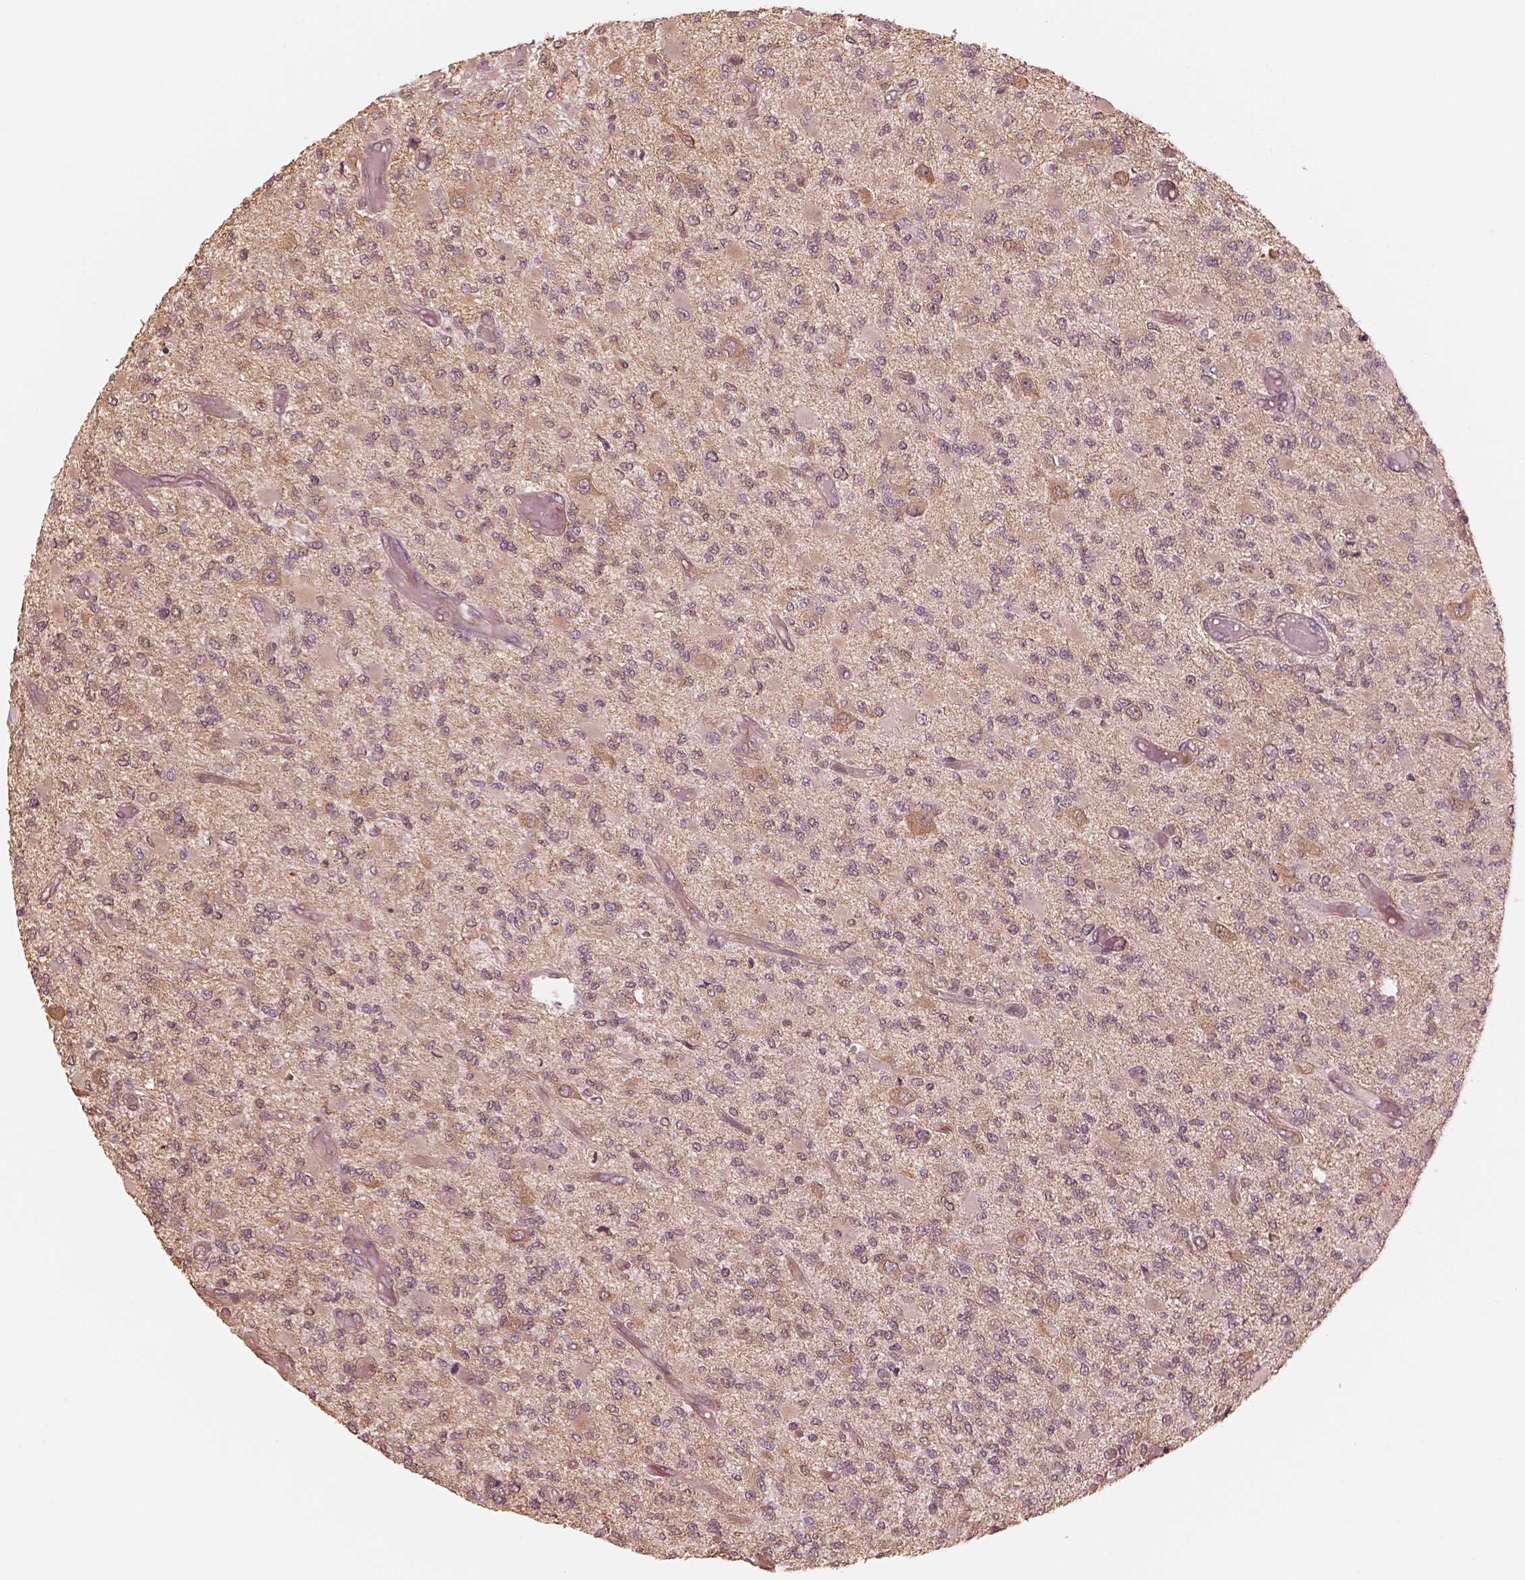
{"staining": {"intensity": "negative", "quantity": "none", "location": "none"}, "tissue": "glioma", "cell_type": "Tumor cells", "image_type": "cancer", "snomed": [{"axis": "morphology", "description": "Glioma, malignant, High grade"}, {"axis": "topography", "description": "Brain"}], "caption": "Human malignant glioma (high-grade) stained for a protein using immunohistochemistry displays no positivity in tumor cells.", "gene": "KIF5C", "patient": {"sex": "female", "age": 63}}